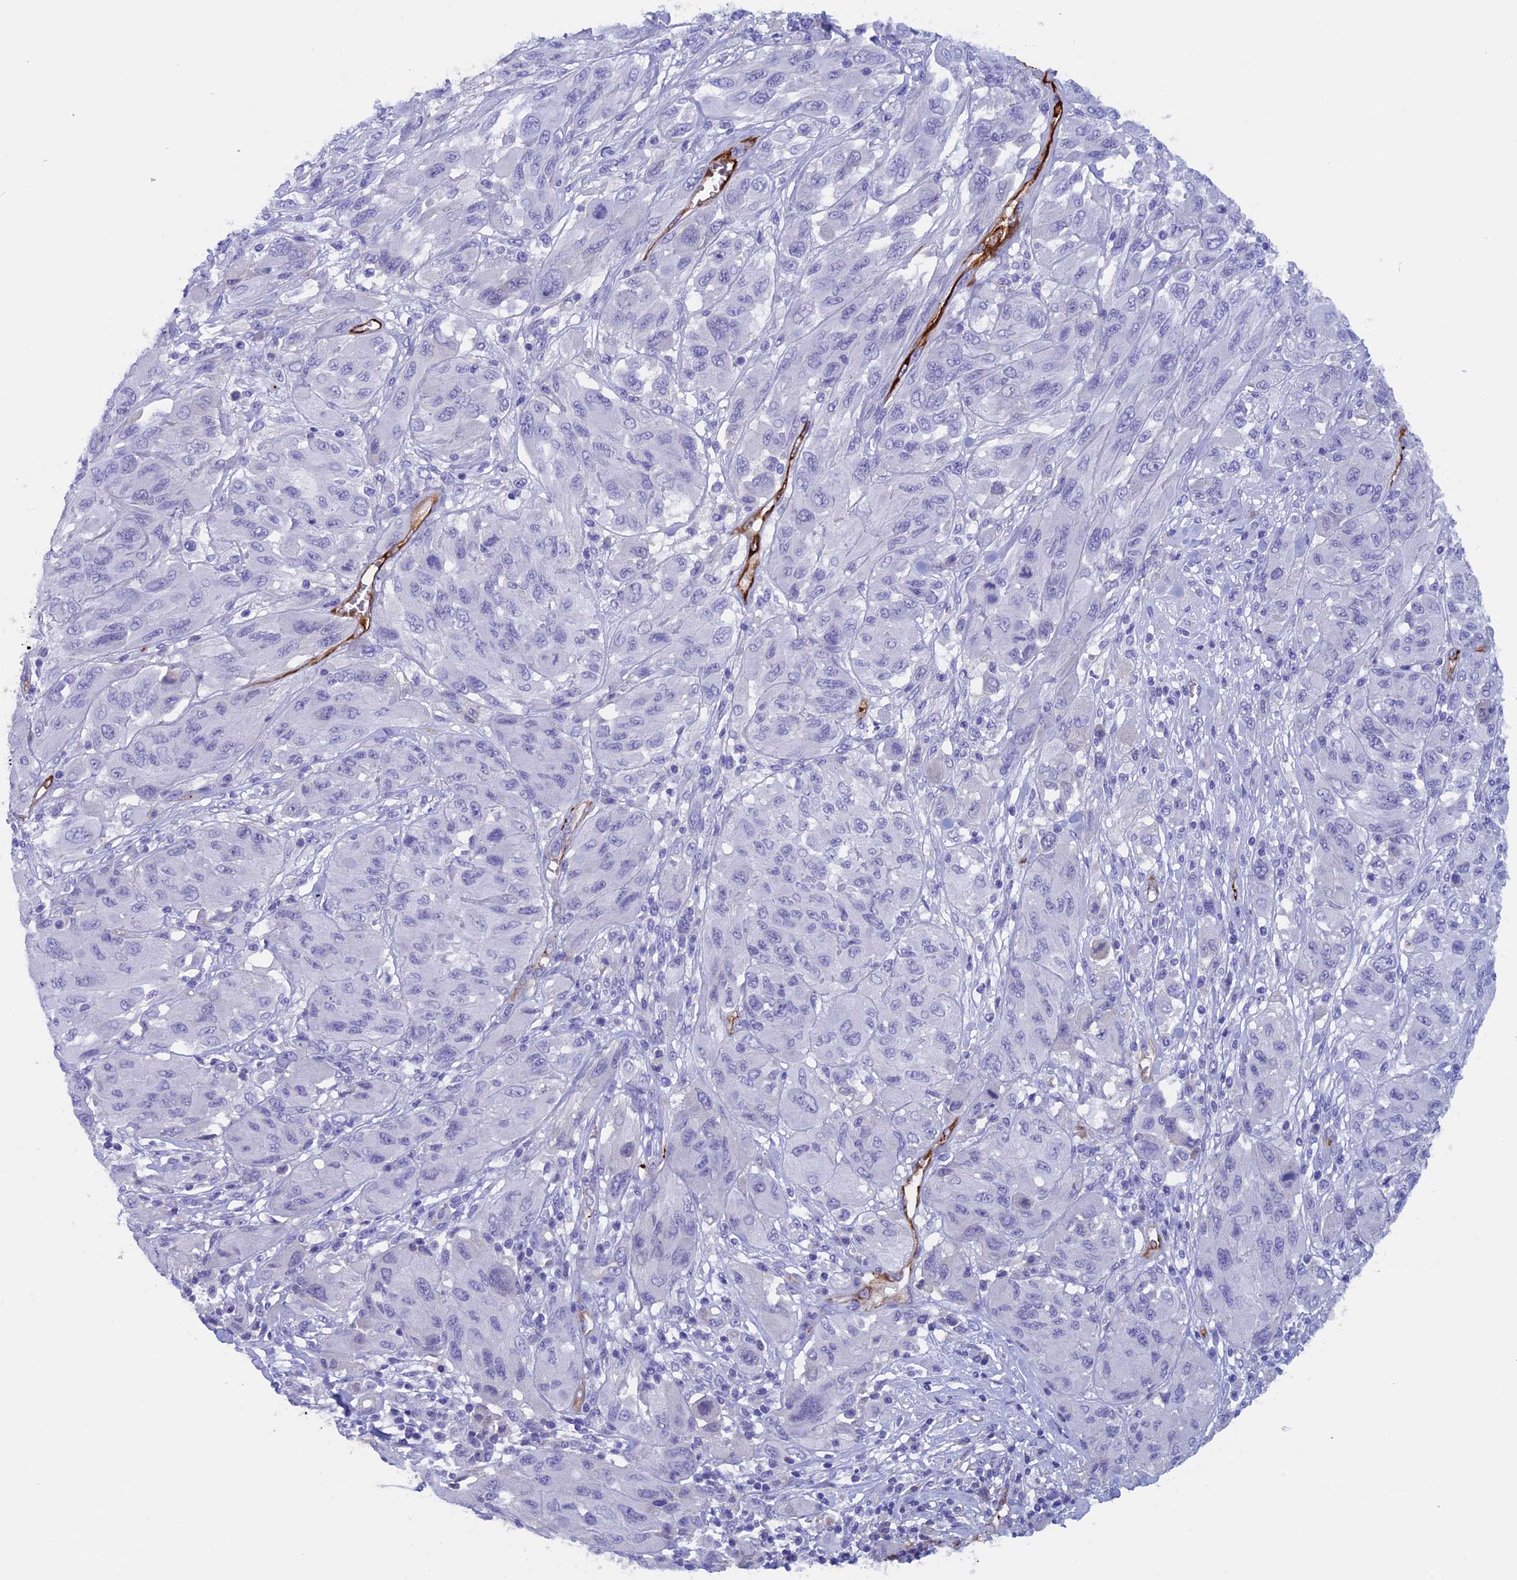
{"staining": {"intensity": "negative", "quantity": "none", "location": "none"}, "tissue": "melanoma", "cell_type": "Tumor cells", "image_type": "cancer", "snomed": [{"axis": "morphology", "description": "Malignant melanoma, NOS"}, {"axis": "topography", "description": "Skin"}], "caption": "There is no significant staining in tumor cells of melanoma. (Stains: DAB (3,3'-diaminobenzidine) immunohistochemistry with hematoxylin counter stain, Microscopy: brightfield microscopy at high magnification).", "gene": "INSYN1", "patient": {"sex": "female", "age": 91}}